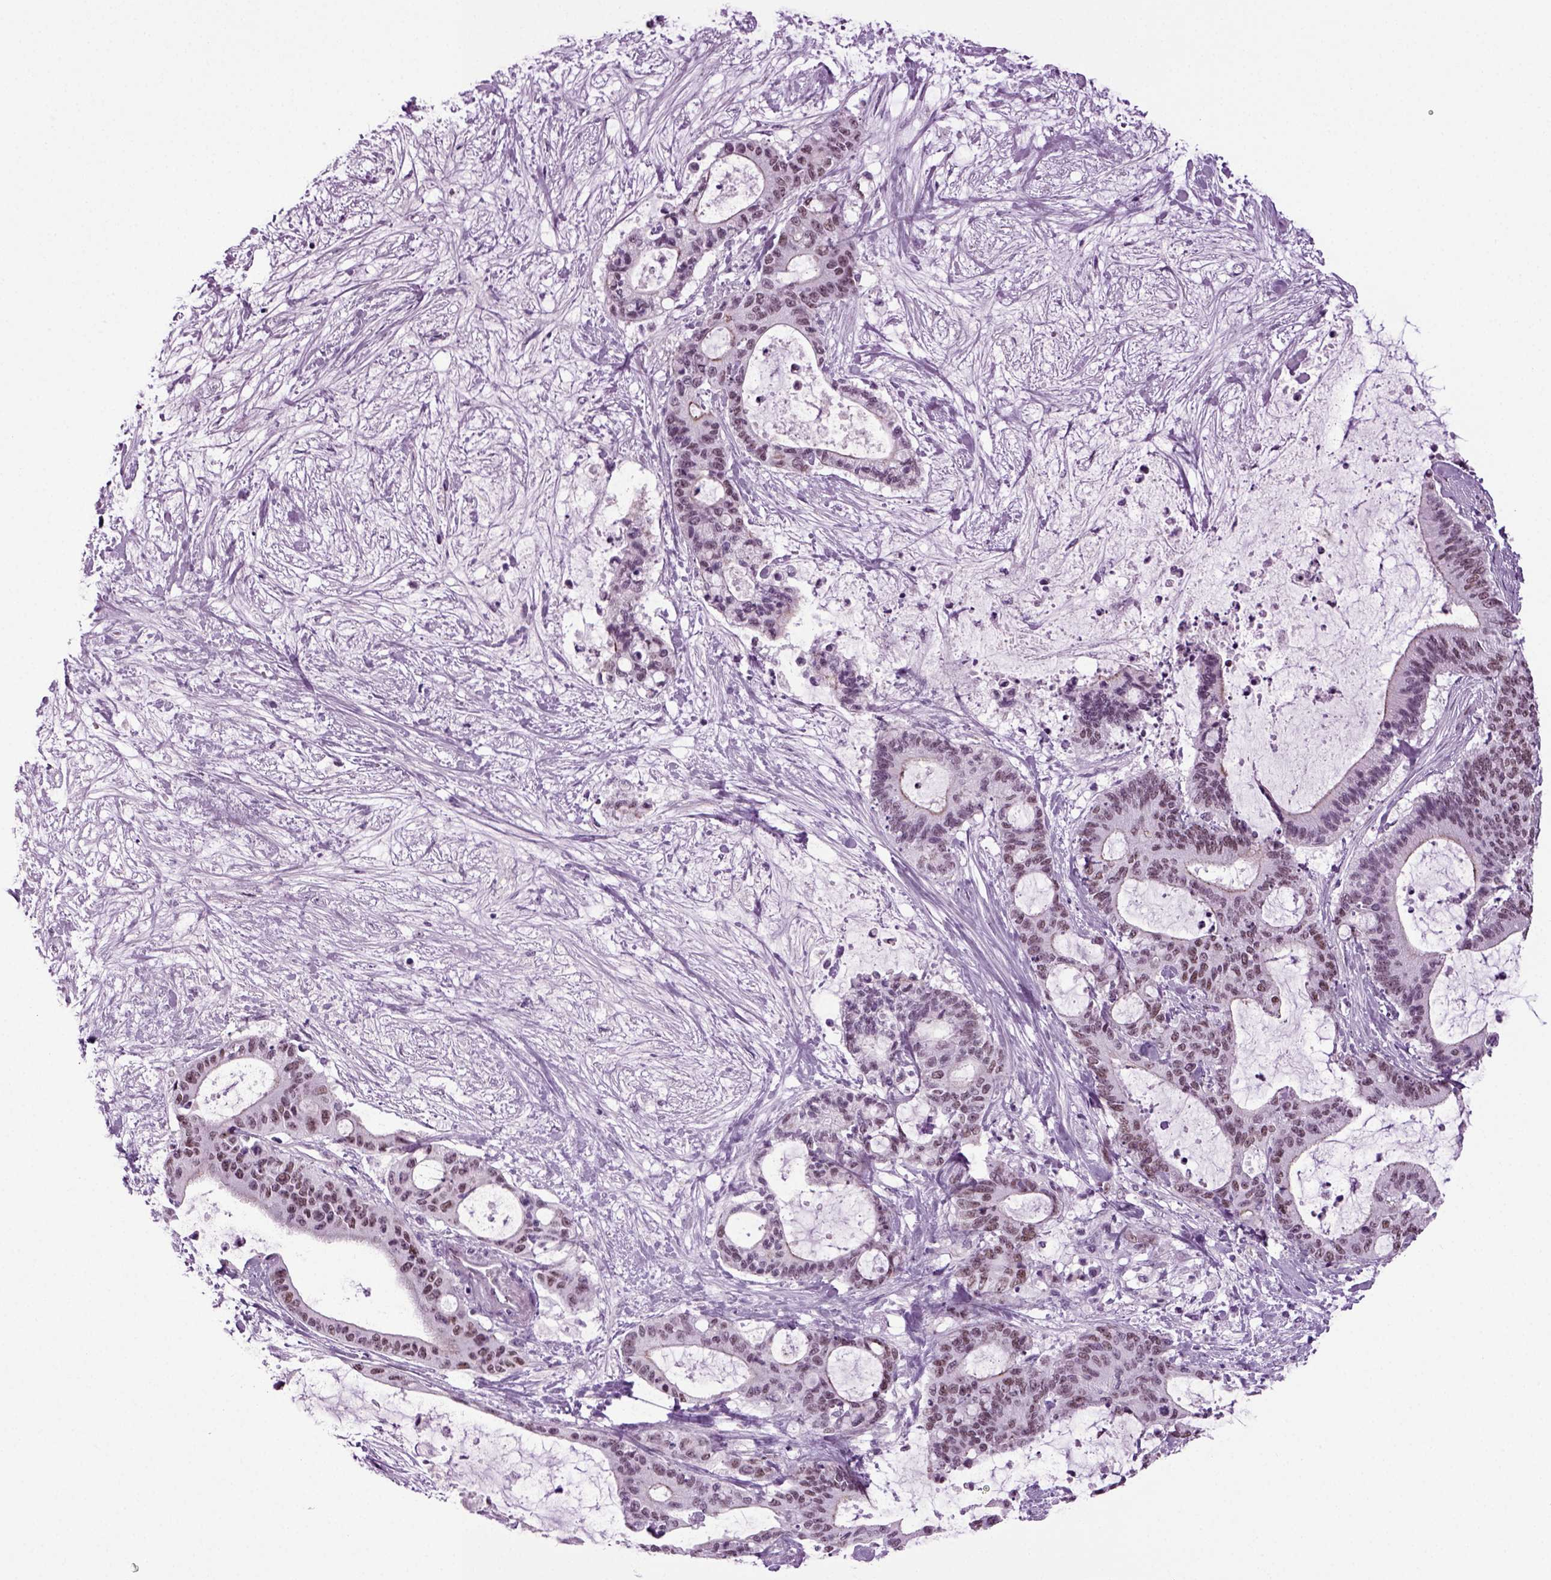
{"staining": {"intensity": "moderate", "quantity": "25%-75%", "location": "nuclear"}, "tissue": "liver cancer", "cell_type": "Tumor cells", "image_type": "cancer", "snomed": [{"axis": "morphology", "description": "Cholangiocarcinoma"}, {"axis": "topography", "description": "Liver"}], "caption": "Tumor cells show medium levels of moderate nuclear staining in approximately 25%-75% of cells in human cholangiocarcinoma (liver). Immunohistochemistry (ihc) stains the protein in brown and the nuclei are stained blue.", "gene": "RFX3", "patient": {"sex": "female", "age": 73}}